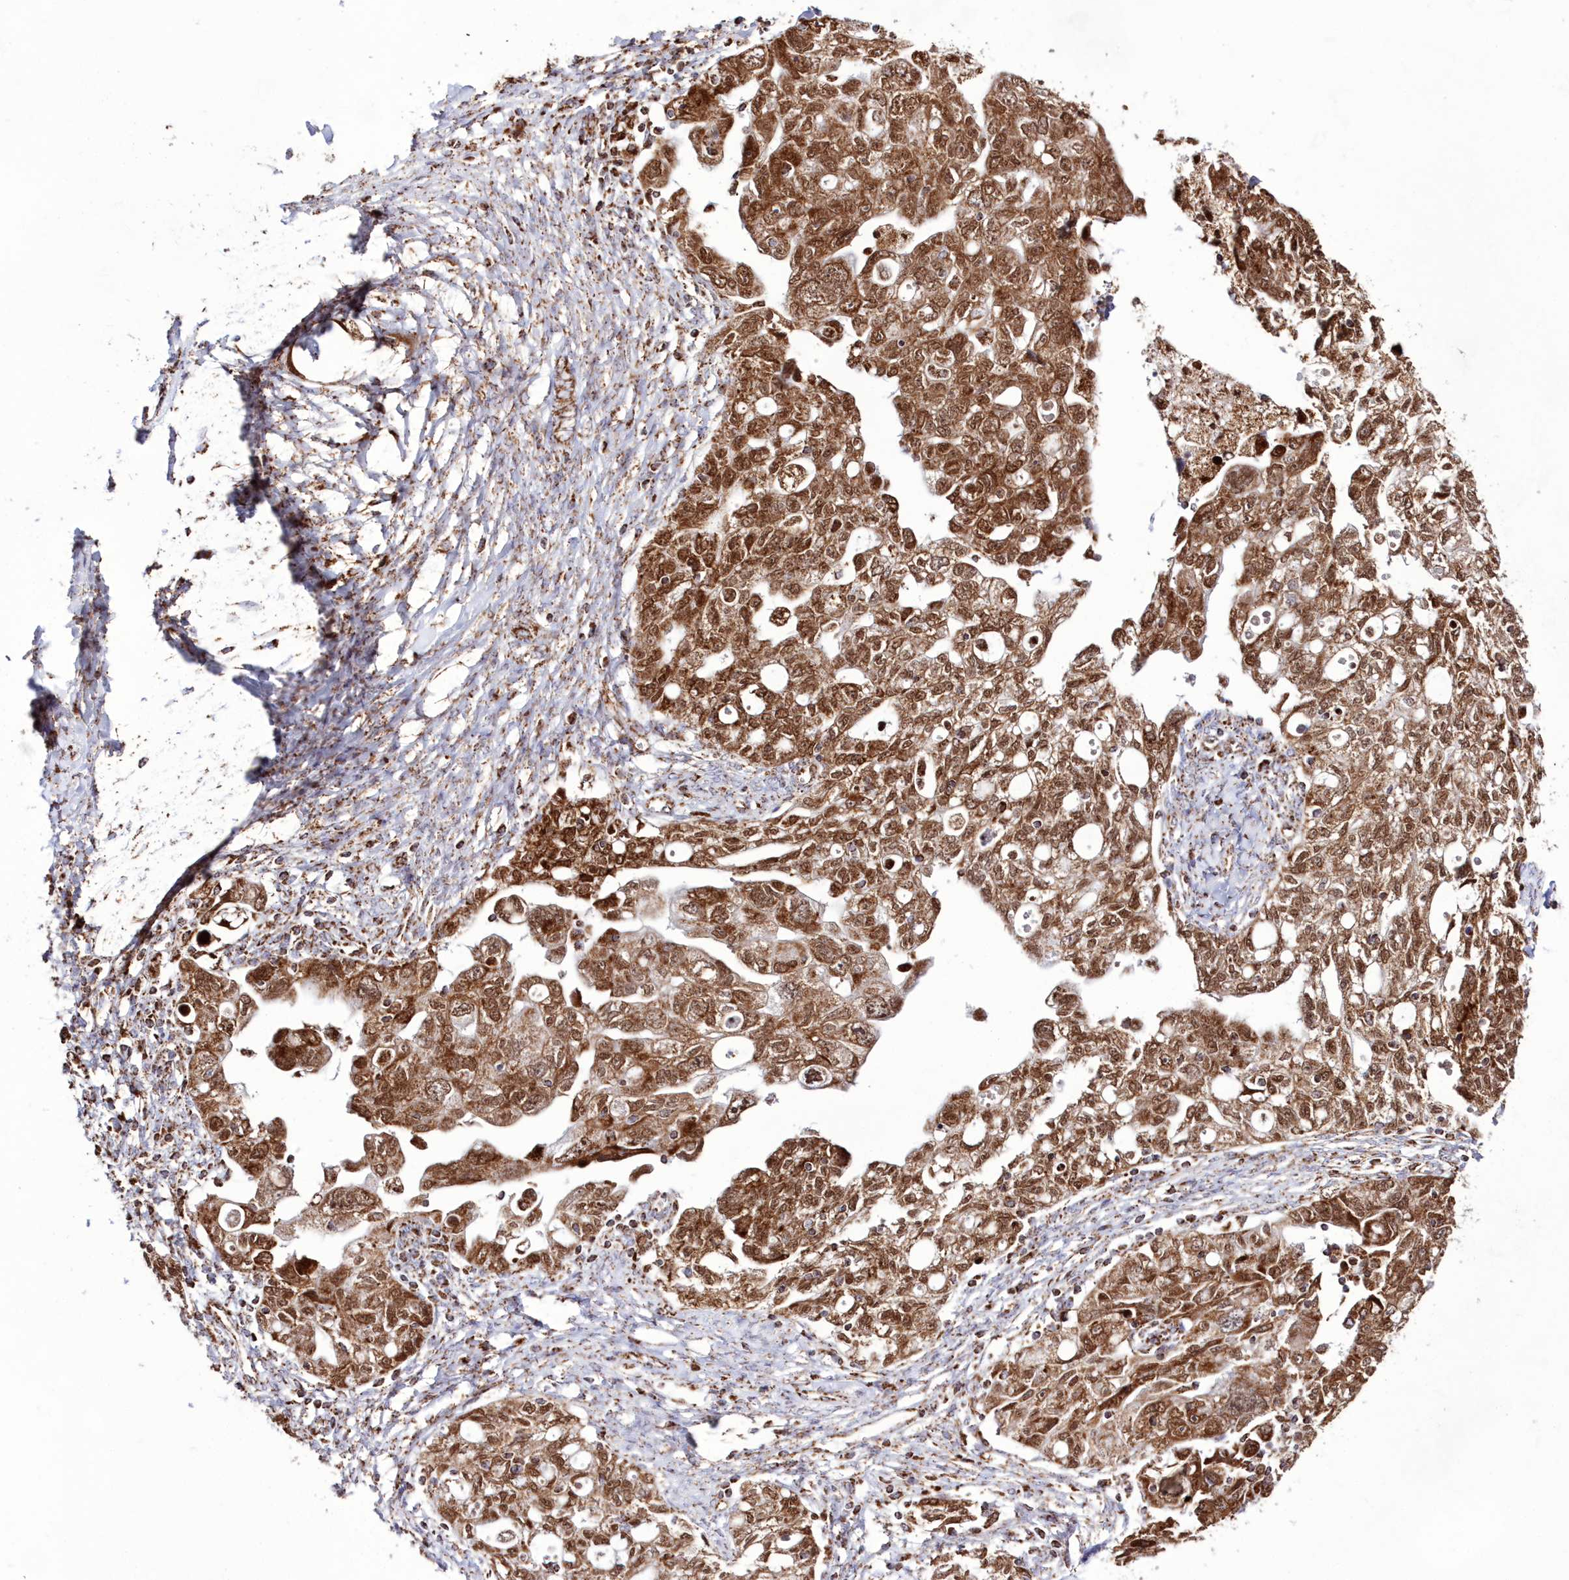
{"staining": {"intensity": "strong", "quantity": ">75%", "location": "cytoplasmic/membranous,nuclear"}, "tissue": "ovarian cancer", "cell_type": "Tumor cells", "image_type": "cancer", "snomed": [{"axis": "morphology", "description": "Carcinoma, NOS"}, {"axis": "morphology", "description": "Cystadenocarcinoma, serous, NOS"}, {"axis": "topography", "description": "Ovary"}], "caption": "DAB immunohistochemical staining of human ovarian serous cystadenocarcinoma shows strong cytoplasmic/membranous and nuclear protein expression in about >75% of tumor cells. (Stains: DAB in brown, nuclei in blue, Microscopy: brightfield microscopy at high magnification).", "gene": "HADHB", "patient": {"sex": "female", "age": 69}}